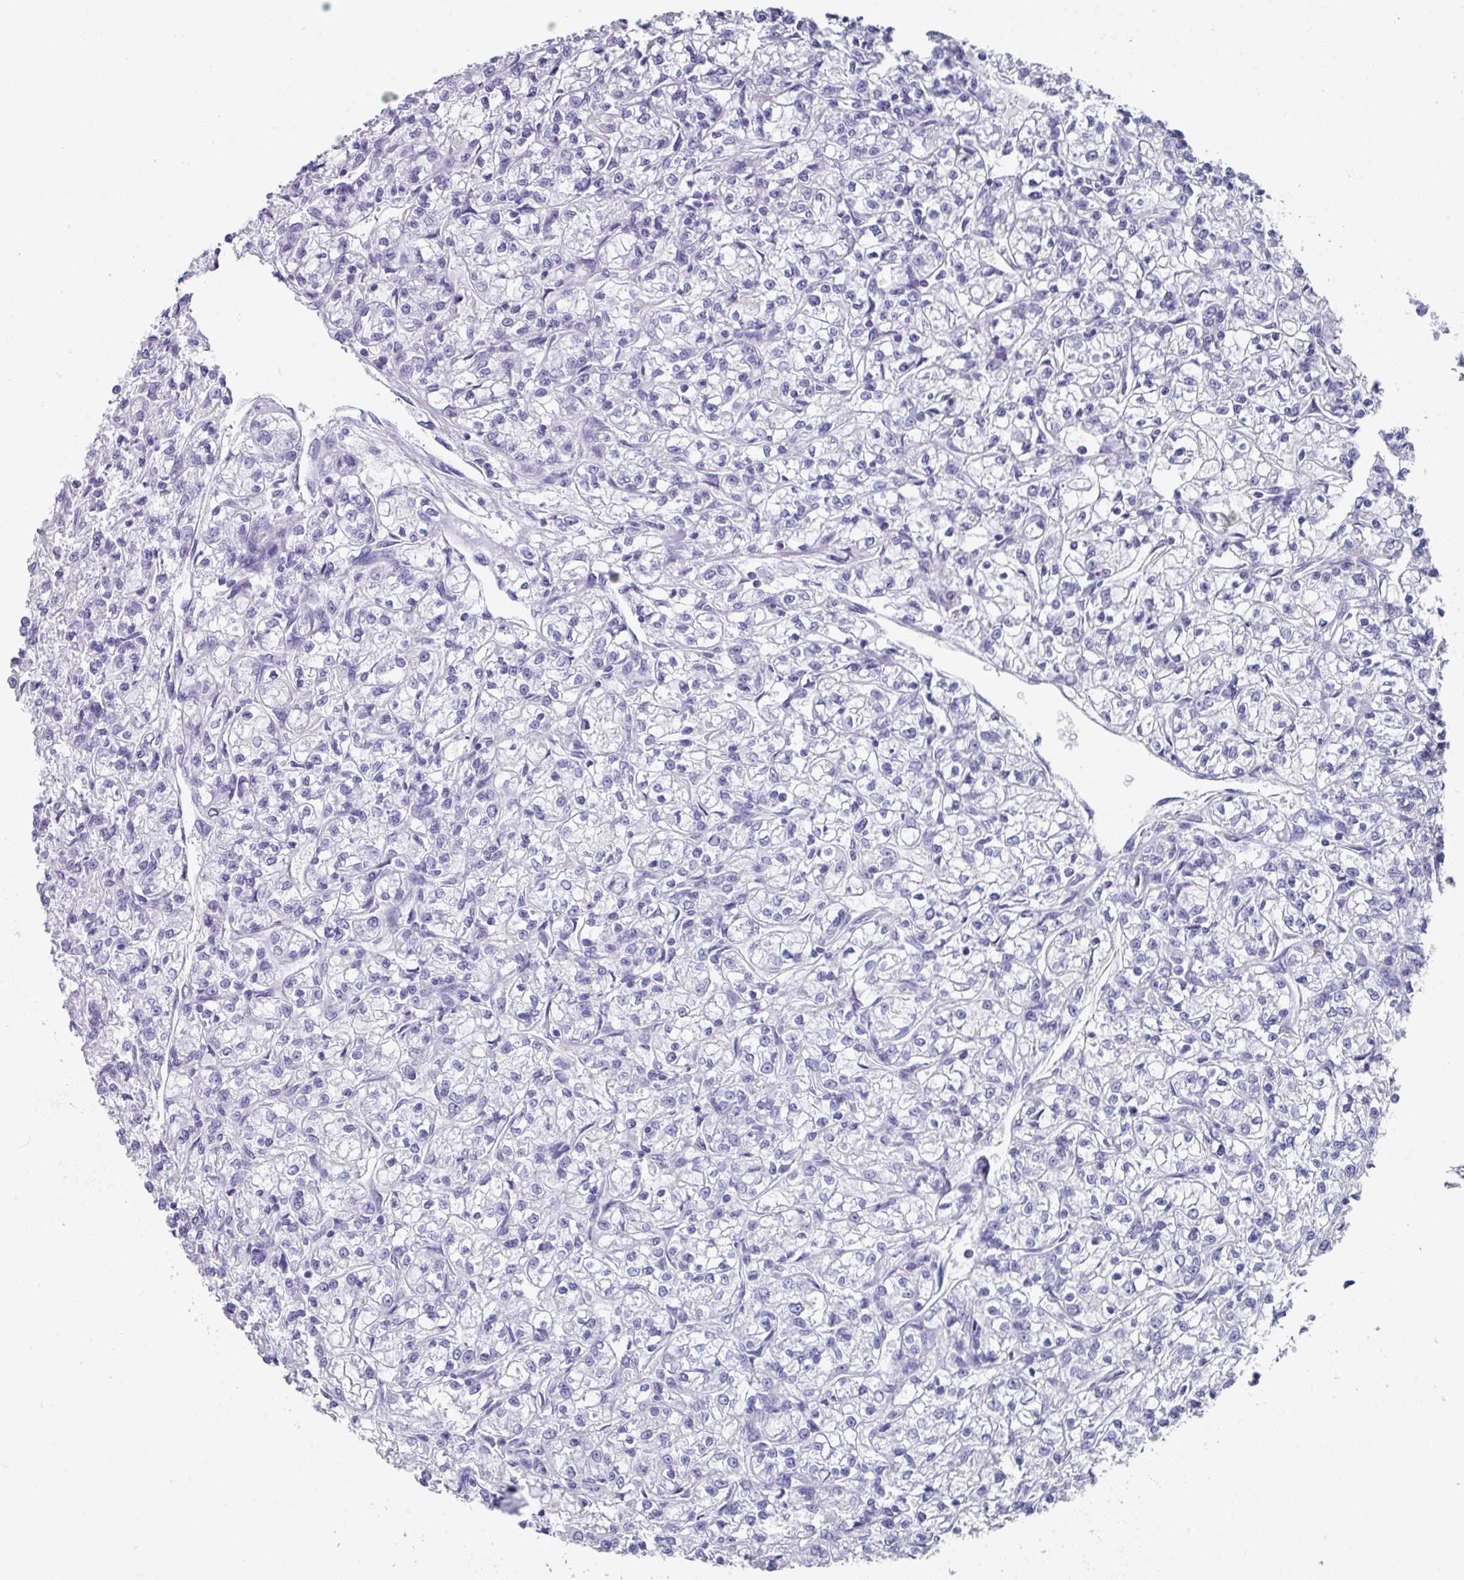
{"staining": {"intensity": "negative", "quantity": "none", "location": "none"}, "tissue": "renal cancer", "cell_type": "Tumor cells", "image_type": "cancer", "snomed": [{"axis": "morphology", "description": "Adenocarcinoma, NOS"}, {"axis": "topography", "description": "Kidney"}], "caption": "Tumor cells show no significant staining in adenocarcinoma (renal).", "gene": "PEX10", "patient": {"sex": "female", "age": 59}}